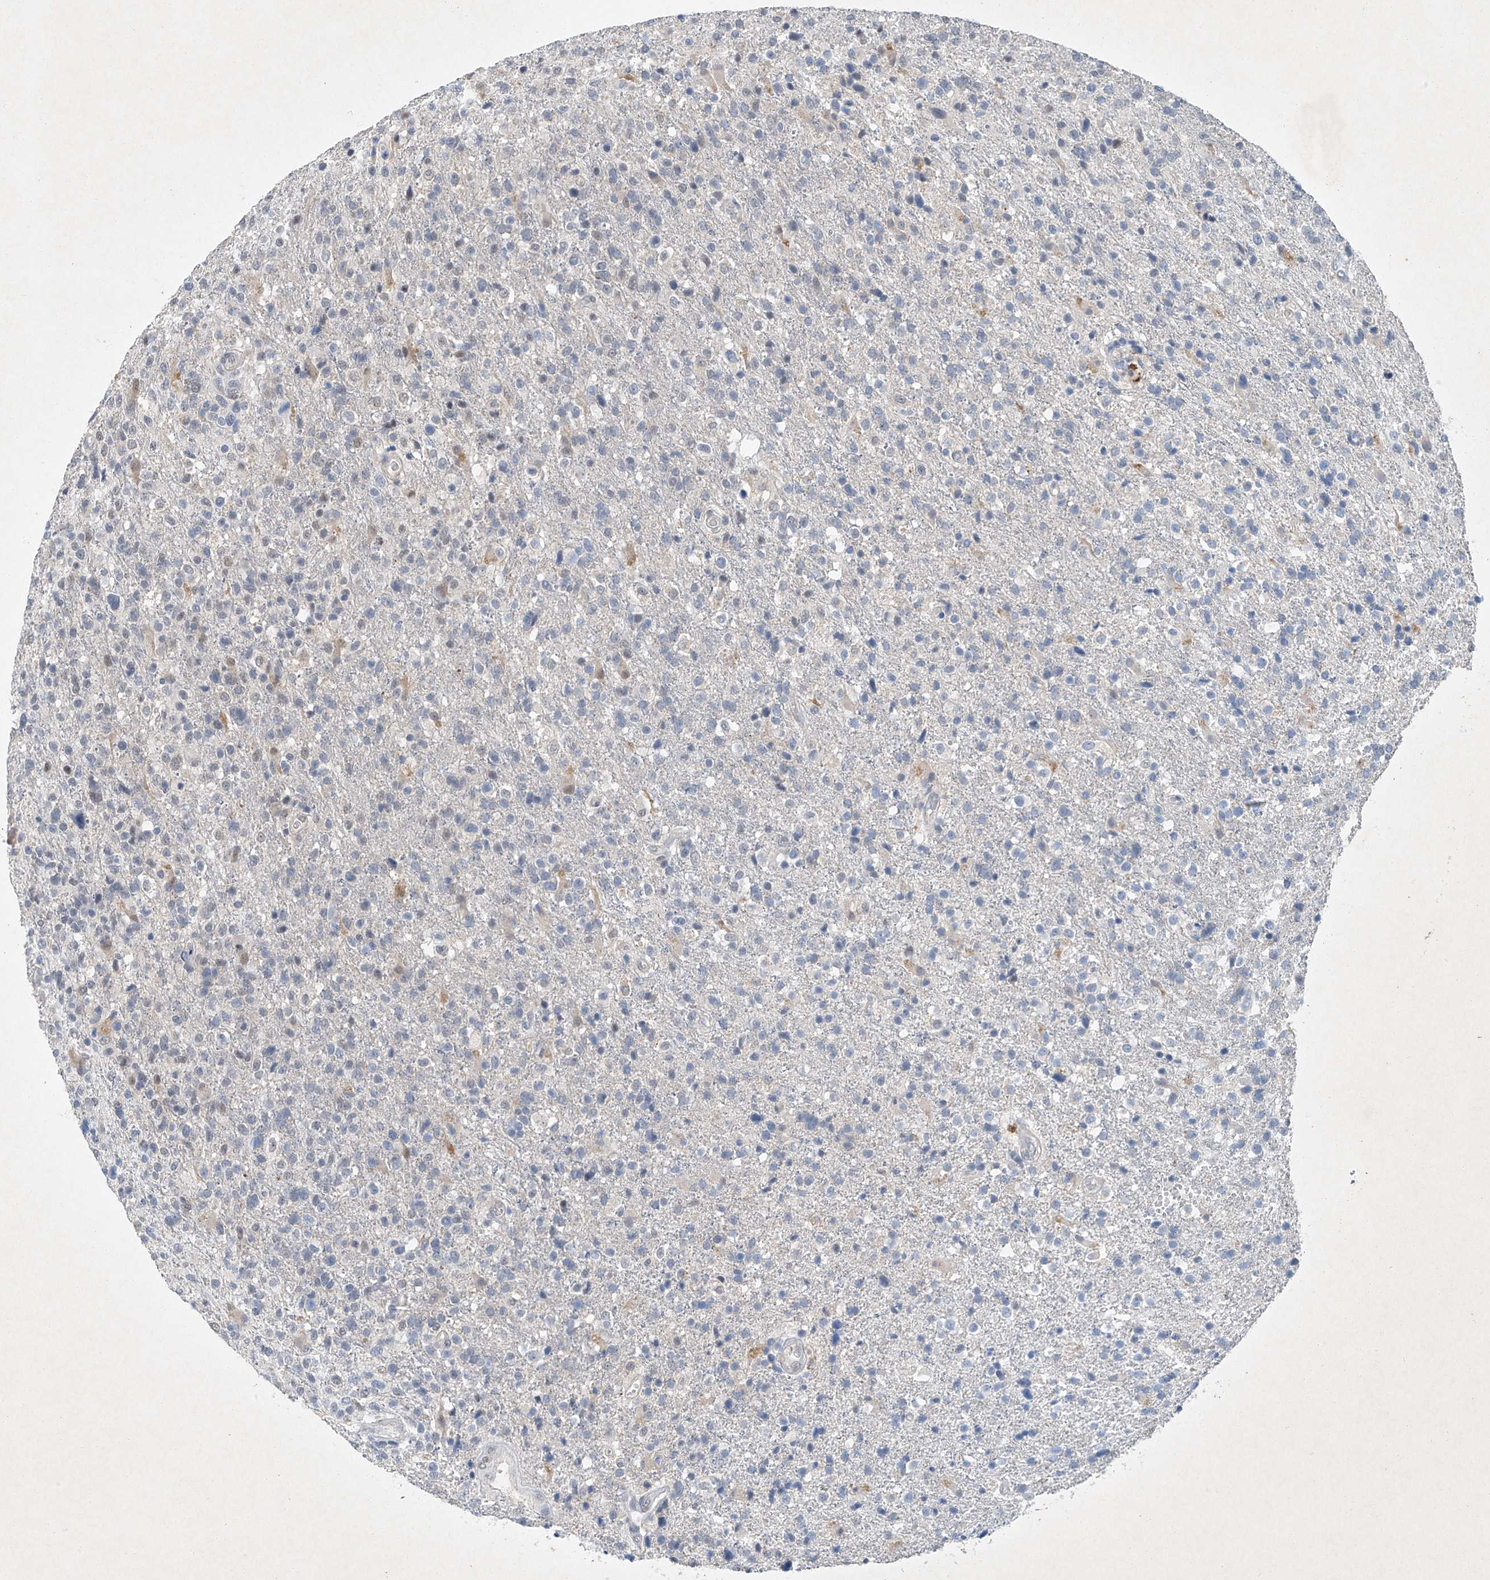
{"staining": {"intensity": "negative", "quantity": "none", "location": "none"}, "tissue": "glioma", "cell_type": "Tumor cells", "image_type": "cancer", "snomed": [{"axis": "morphology", "description": "Glioma, malignant, High grade"}, {"axis": "topography", "description": "Brain"}], "caption": "DAB immunohistochemical staining of glioma exhibits no significant positivity in tumor cells.", "gene": "TAF8", "patient": {"sex": "male", "age": 72}}